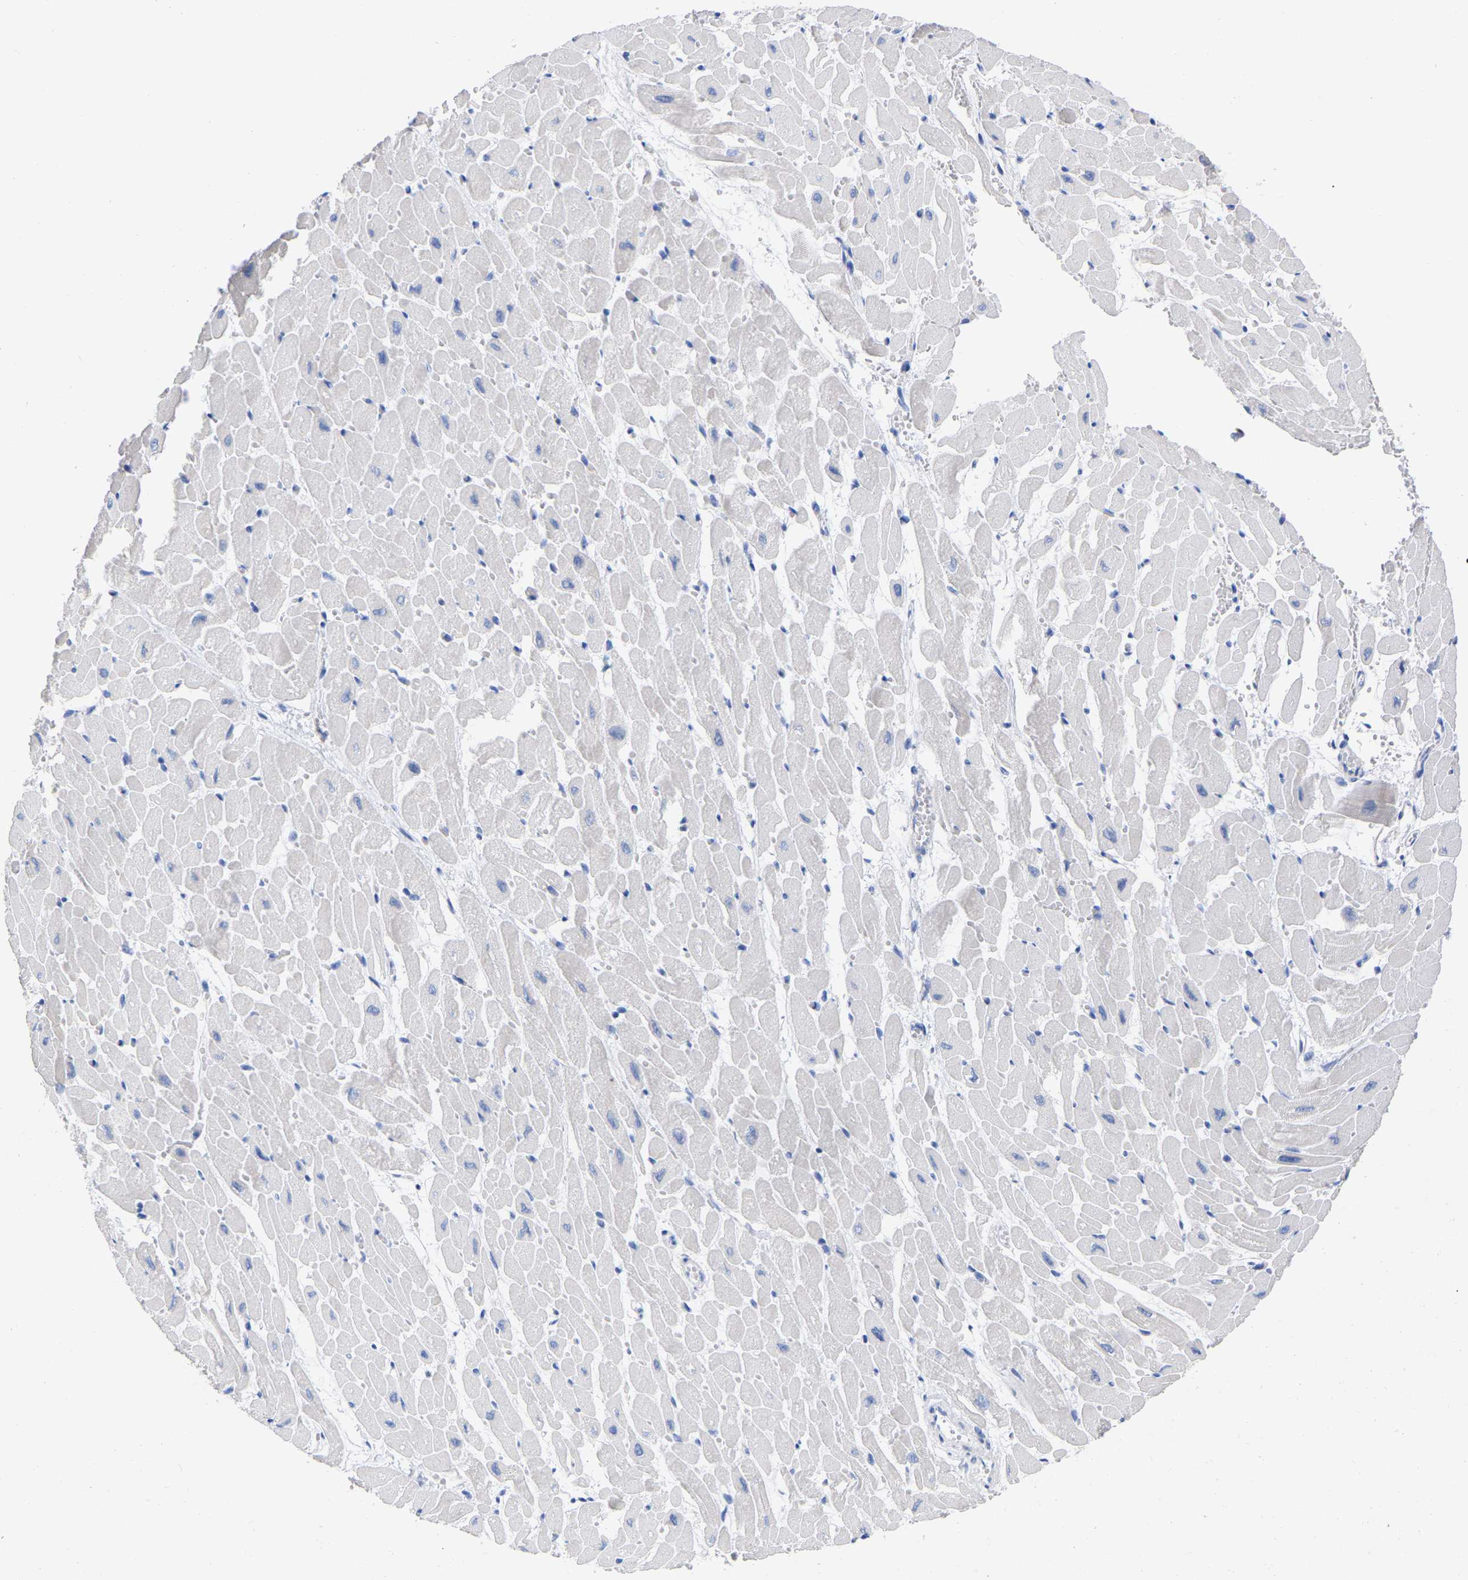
{"staining": {"intensity": "negative", "quantity": "none", "location": "none"}, "tissue": "heart muscle", "cell_type": "Cardiomyocytes", "image_type": "normal", "snomed": [{"axis": "morphology", "description": "Normal tissue, NOS"}, {"axis": "topography", "description": "Heart"}], "caption": "A high-resolution micrograph shows IHC staining of normal heart muscle, which exhibits no significant staining in cardiomyocytes.", "gene": "HAPLN1", "patient": {"sex": "male", "age": 45}}